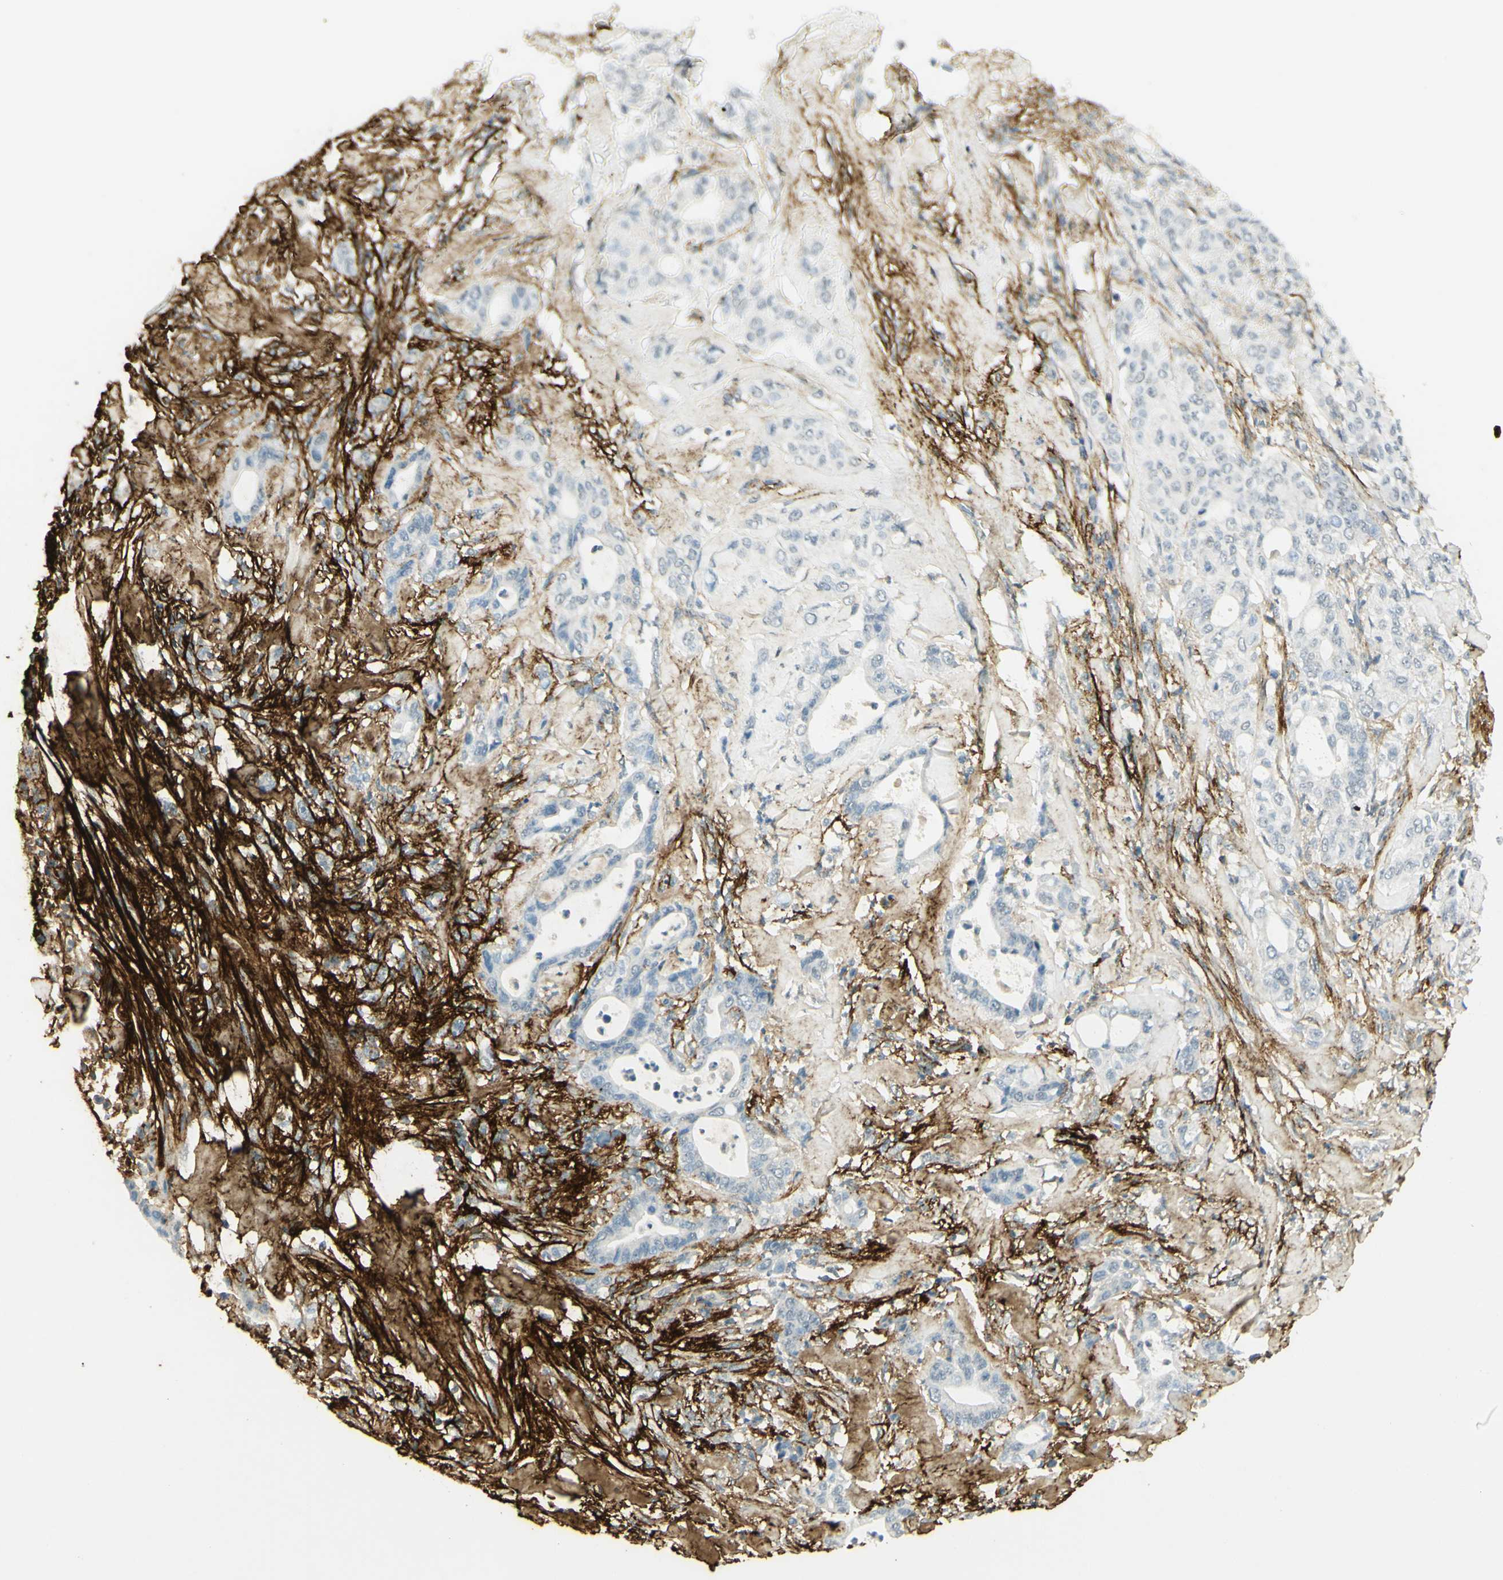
{"staining": {"intensity": "negative", "quantity": "none", "location": "none"}, "tissue": "liver cancer", "cell_type": "Tumor cells", "image_type": "cancer", "snomed": [{"axis": "morphology", "description": "Cholangiocarcinoma"}, {"axis": "topography", "description": "Liver"}], "caption": "Tumor cells are negative for protein expression in human cholangiocarcinoma (liver).", "gene": "TNN", "patient": {"sex": "female", "age": 67}}